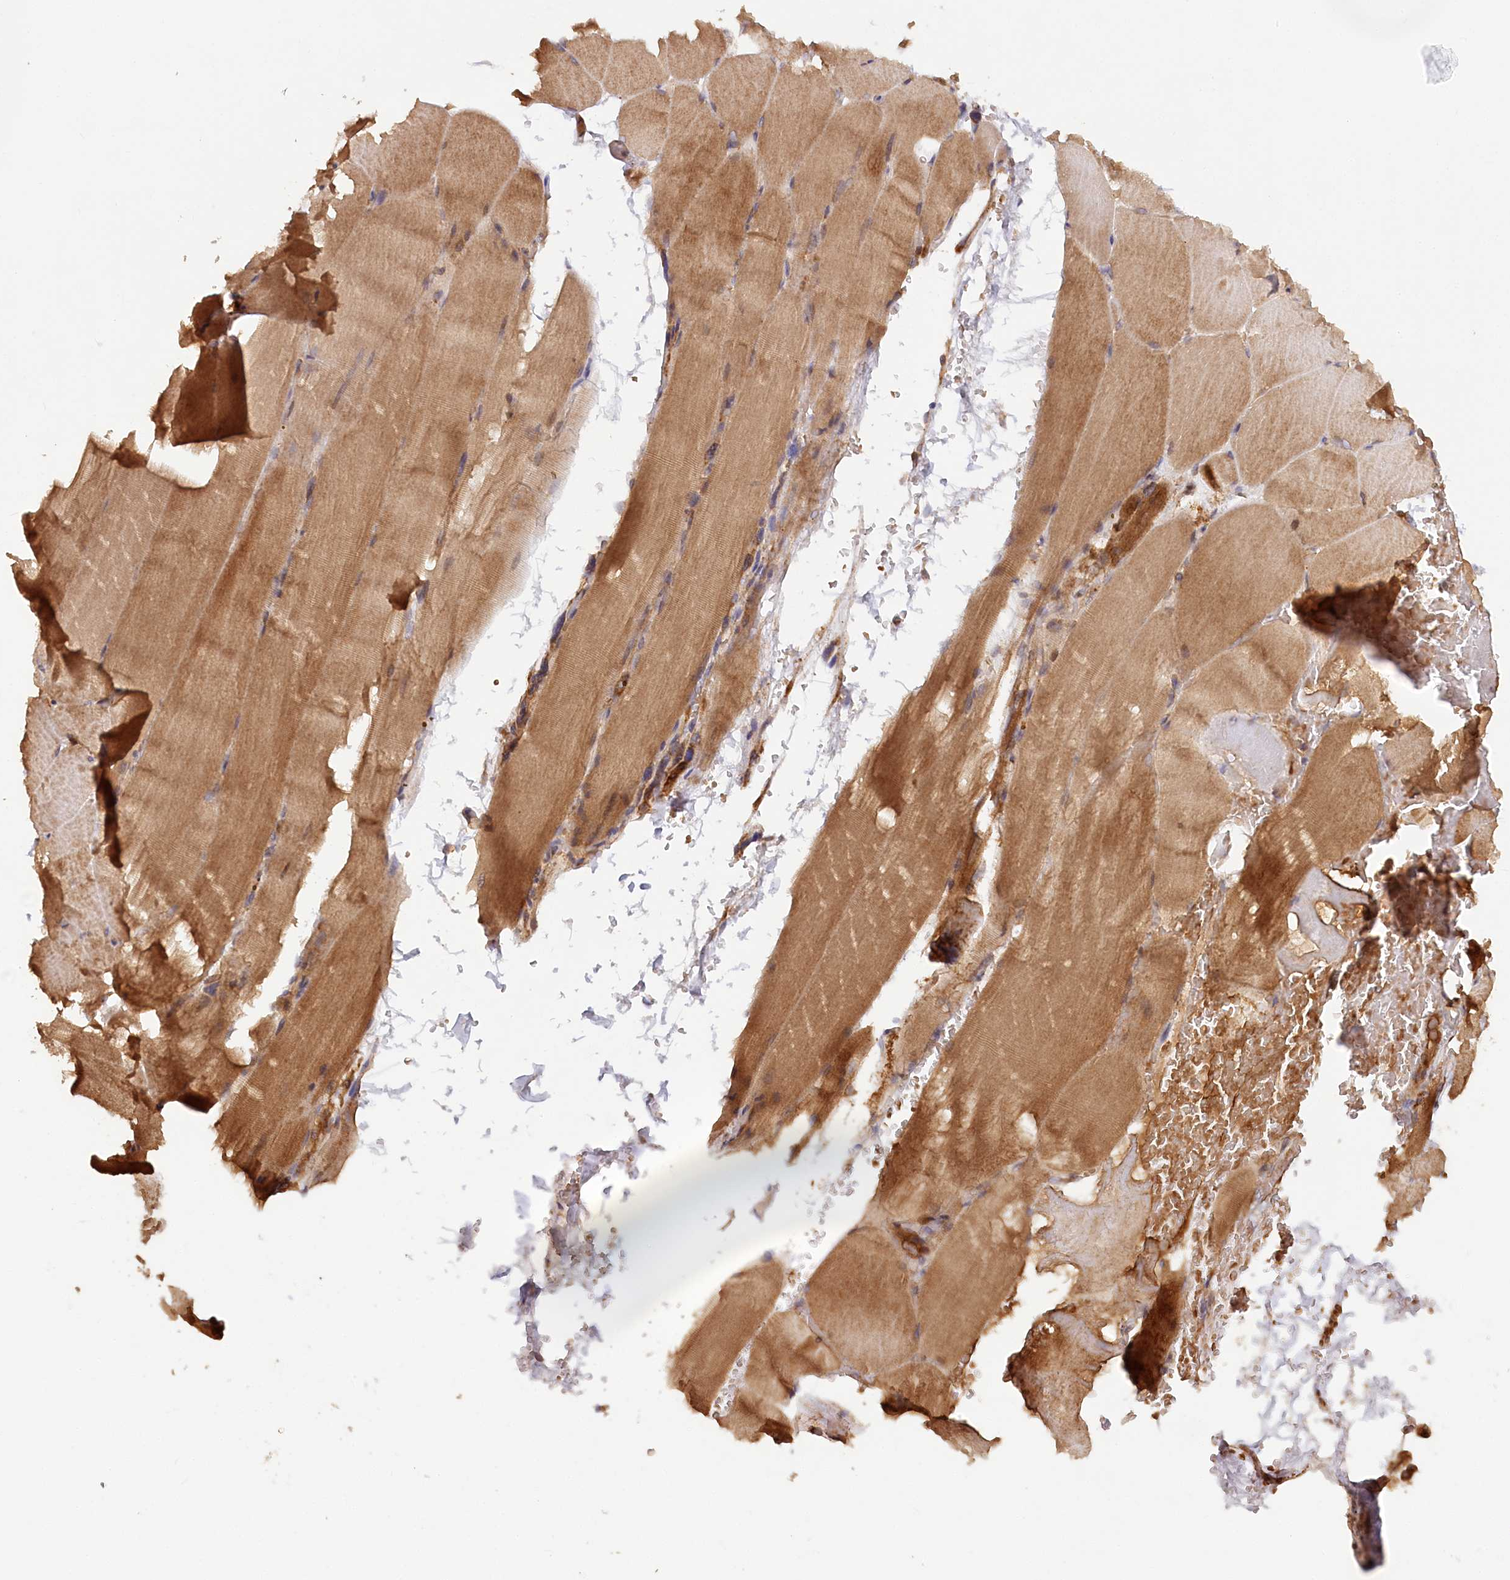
{"staining": {"intensity": "moderate", "quantity": ">75%", "location": "cytoplasmic/membranous"}, "tissue": "skeletal muscle", "cell_type": "Myocytes", "image_type": "normal", "snomed": [{"axis": "morphology", "description": "Normal tissue, NOS"}, {"axis": "topography", "description": "Skeletal muscle"}, {"axis": "topography", "description": "Parathyroid gland"}], "caption": "Myocytes show medium levels of moderate cytoplasmic/membranous positivity in approximately >75% of cells in benign skeletal muscle.", "gene": "PAIP2", "patient": {"sex": "female", "age": 37}}